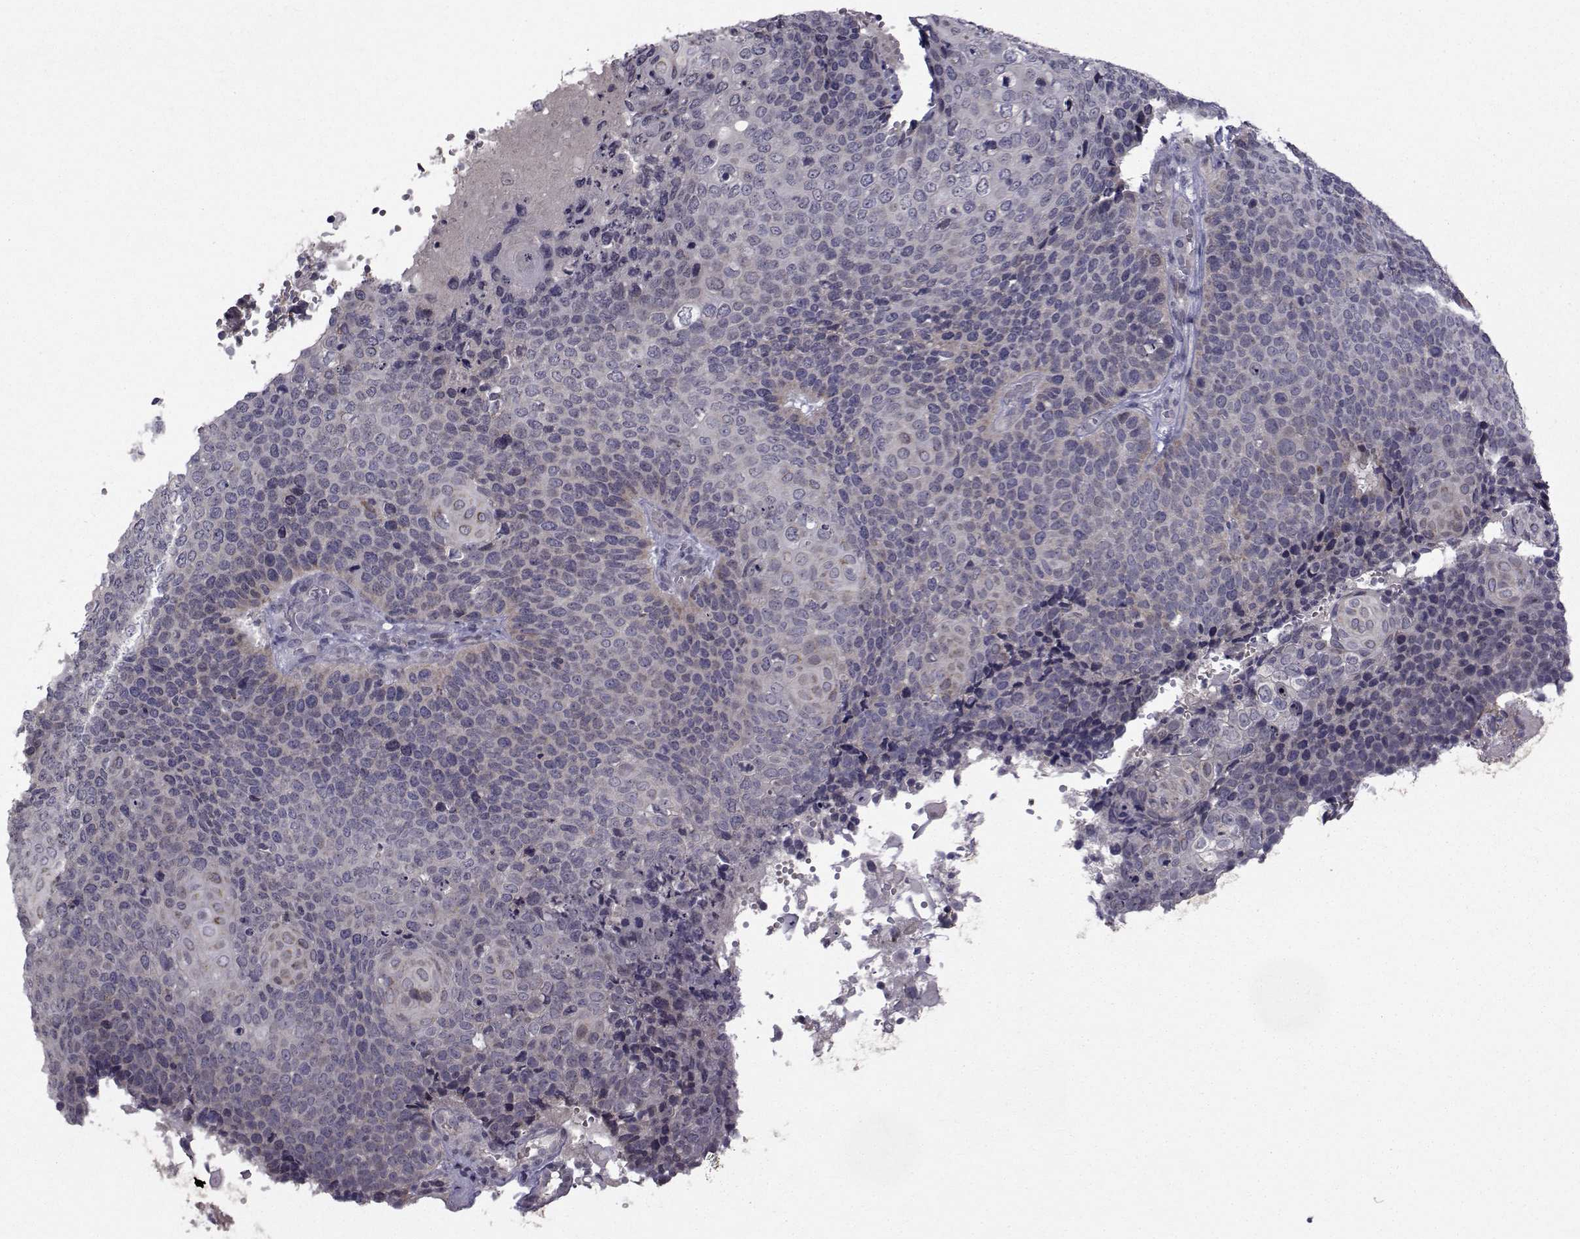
{"staining": {"intensity": "negative", "quantity": "none", "location": "none"}, "tissue": "cervical cancer", "cell_type": "Tumor cells", "image_type": "cancer", "snomed": [{"axis": "morphology", "description": "Squamous cell carcinoma, NOS"}, {"axis": "topography", "description": "Cervix"}], "caption": "This is an immunohistochemistry (IHC) micrograph of human cervical cancer. There is no expression in tumor cells.", "gene": "FDXR", "patient": {"sex": "female", "age": 39}}